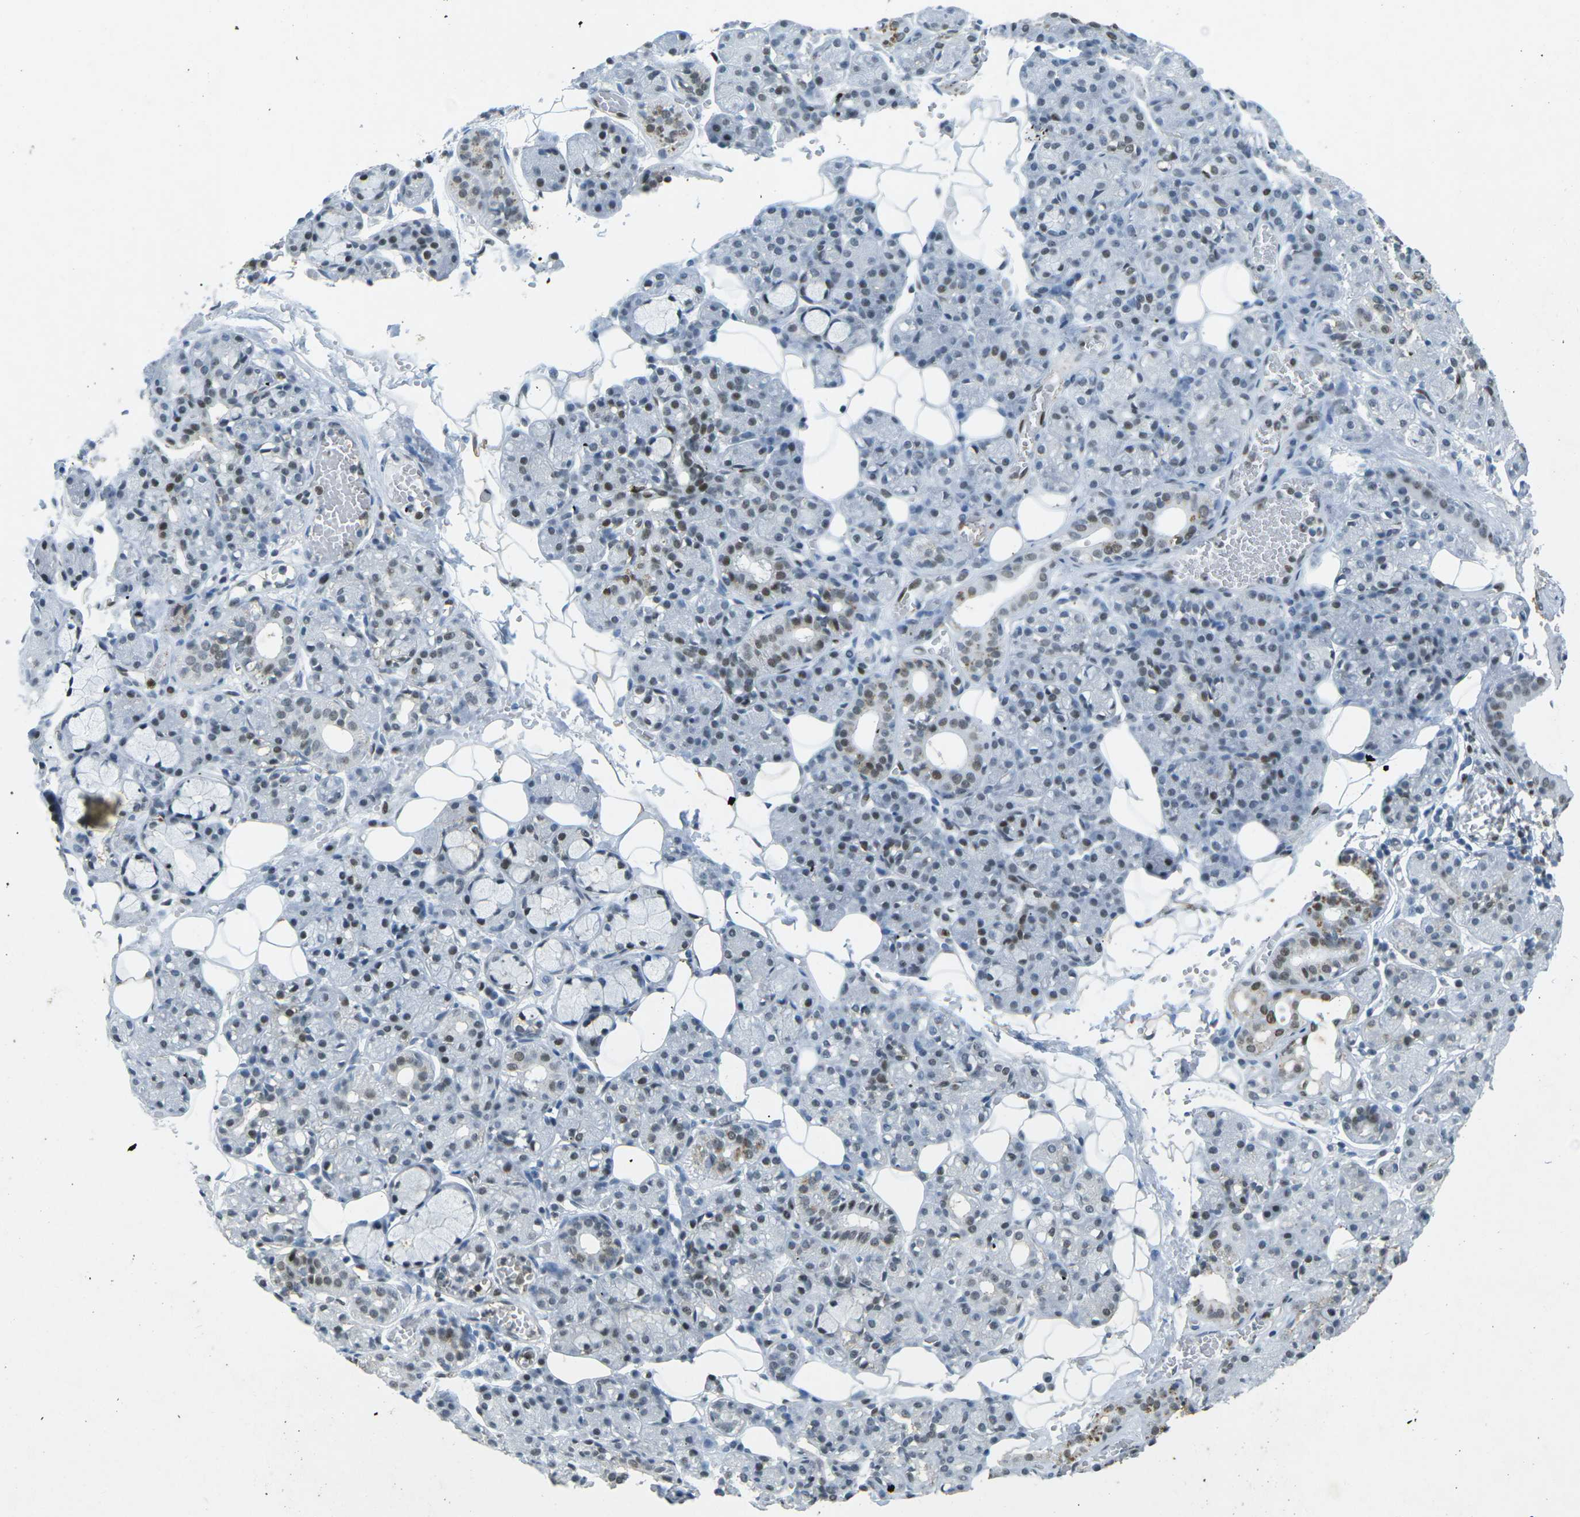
{"staining": {"intensity": "moderate", "quantity": "25%-75%", "location": "nuclear"}, "tissue": "salivary gland", "cell_type": "Glandular cells", "image_type": "normal", "snomed": [{"axis": "morphology", "description": "Normal tissue, NOS"}, {"axis": "topography", "description": "Salivary gland"}], "caption": "Immunohistochemistry micrograph of normal salivary gland stained for a protein (brown), which shows medium levels of moderate nuclear positivity in approximately 25%-75% of glandular cells.", "gene": "RB1", "patient": {"sex": "male", "age": 63}}